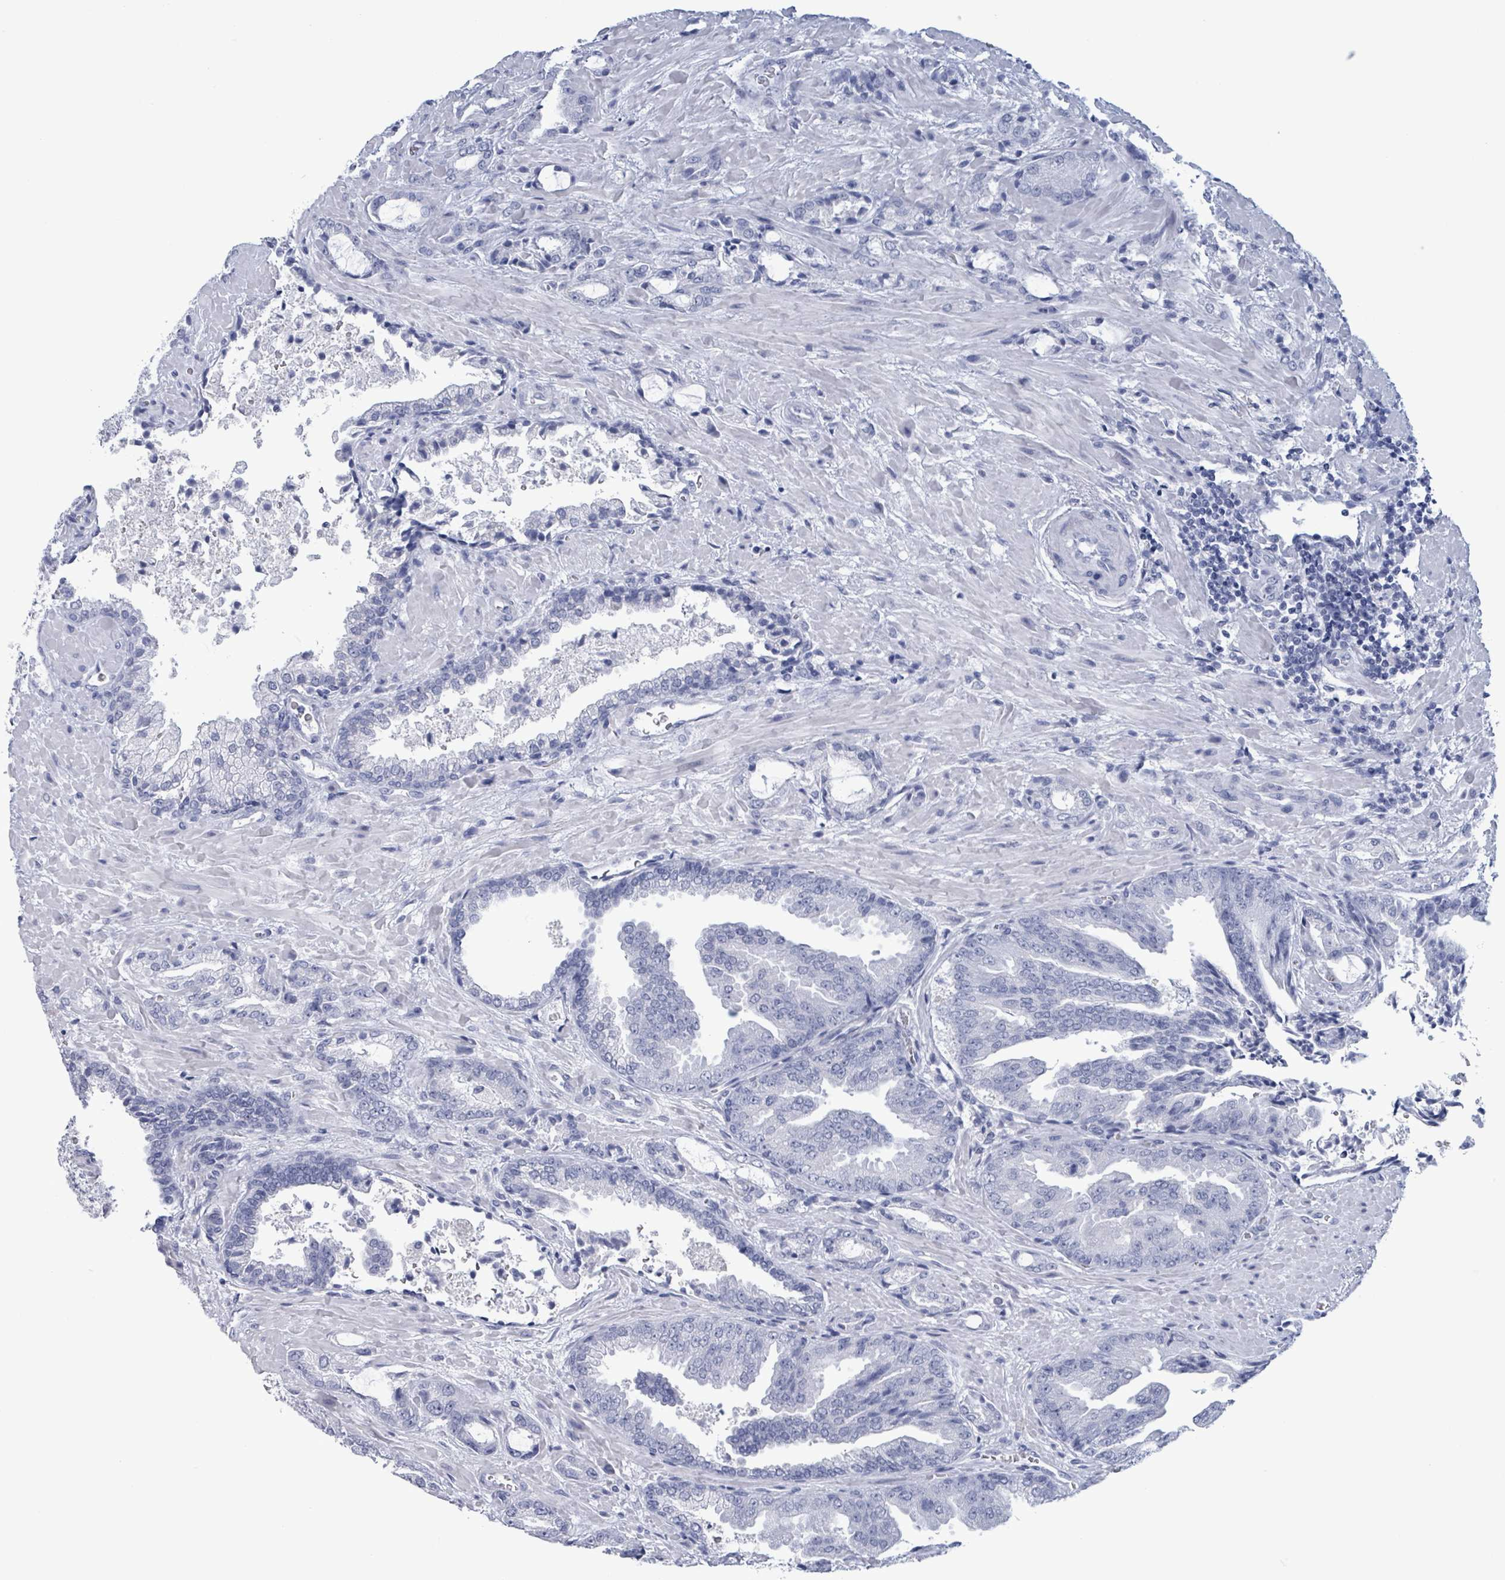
{"staining": {"intensity": "negative", "quantity": "none", "location": "none"}, "tissue": "prostate cancer", "cell_type": "Tumor cells", "image_type": "cancer", "snomed": [{"axis": "morphology", "description": "Adenocarcinoma, High grade"}, {"axis": "topography", "description": "Prostate"}], "caption": "Prostate cancer was stained to show a protein in brown. There is no significant staining in tumor cells. (DAB (3,3'-diaminobenzidine) immunohistochemistry with hematoxylin counter stain).", "gene": "NKX2-1", "patient": {"sex": "male", "age": 68}}